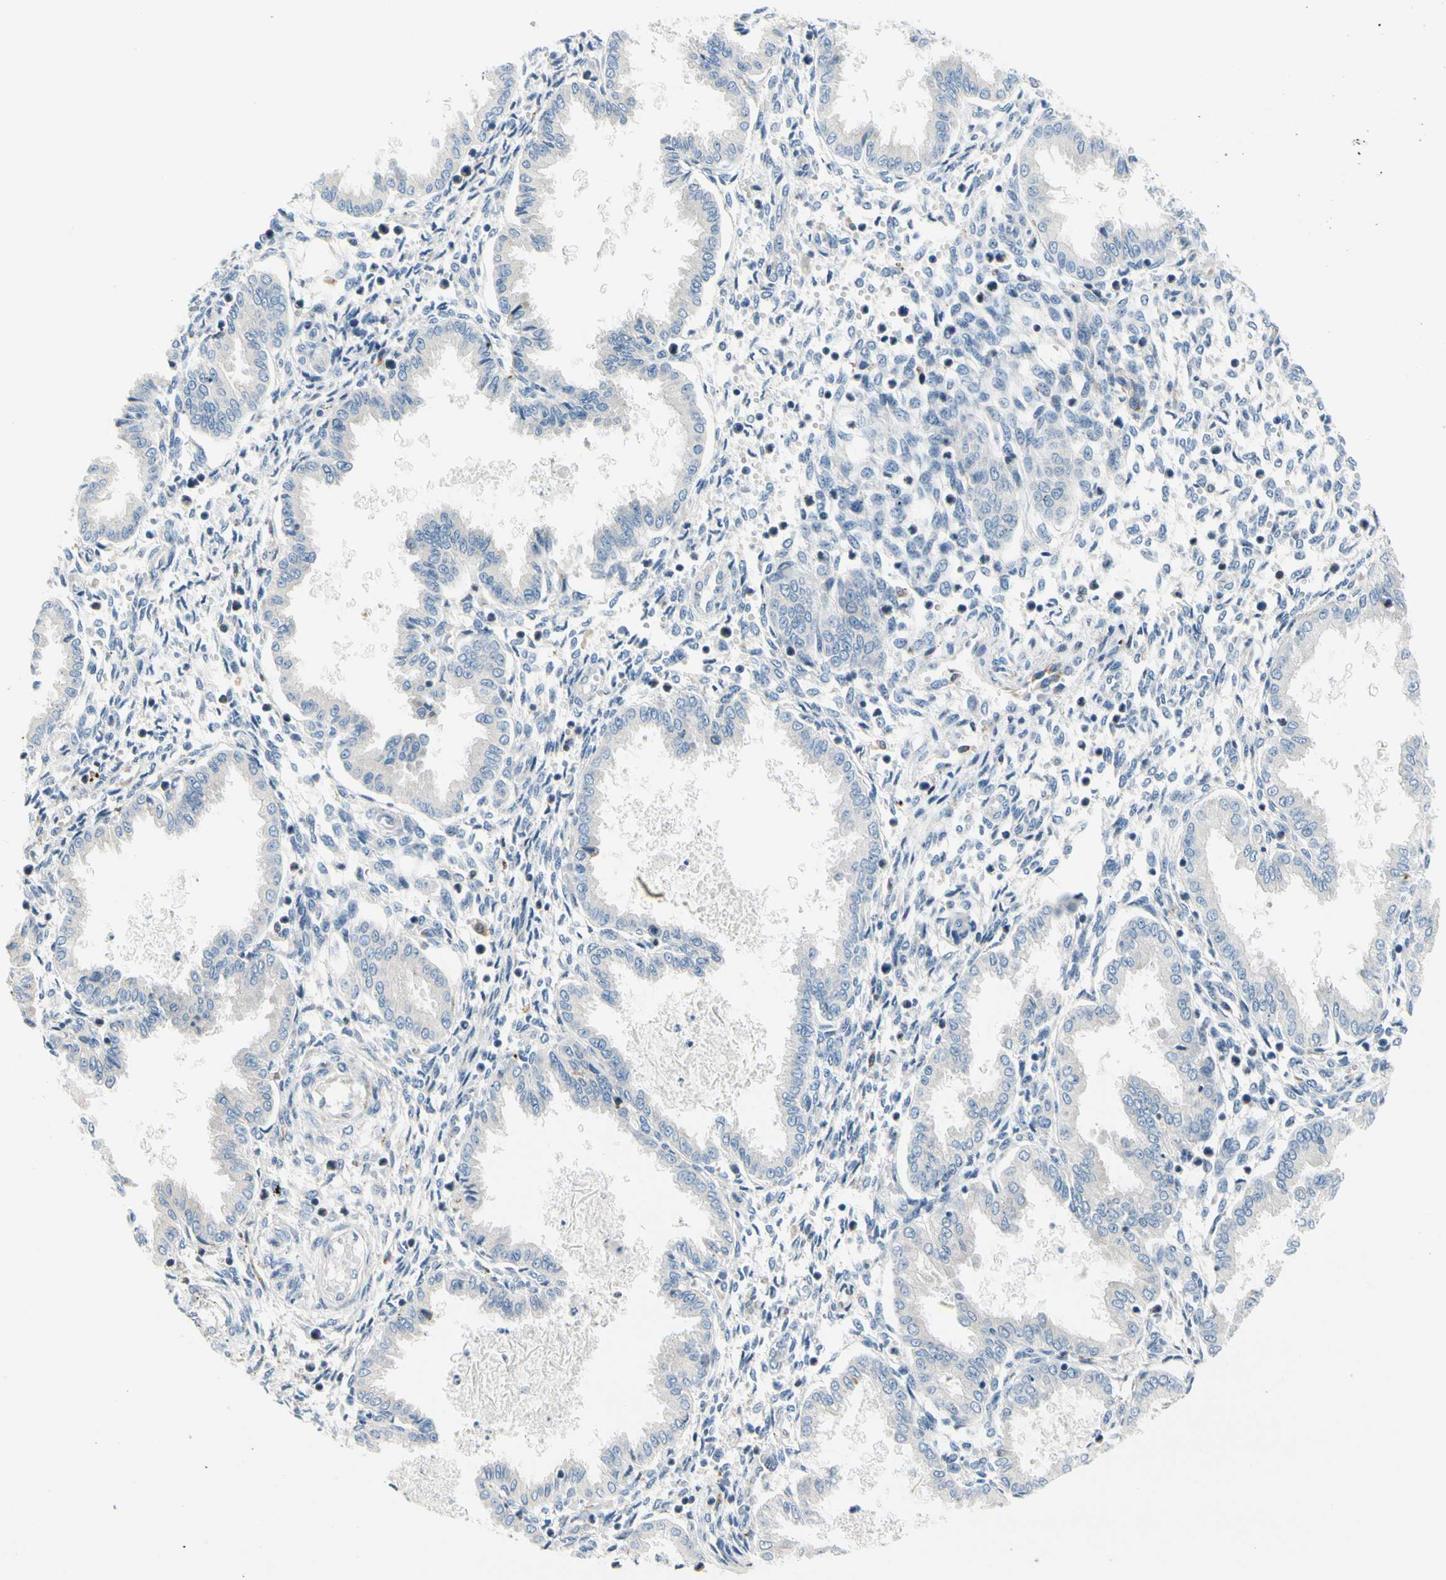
{"staining": {"intensity": "negative", "quantity": "none", "location": "none"}, "tissue": "endometrium", "cell_type": "Cells in endometrial stroma", "image_type": "normal", "snomed": [{"axis": "morphology", "description": "Normal tissue, NOS"}, {"axis": "topography", "description": "Endometrium"}], "caption": "High power microscopy photomicrograph of an immunohistochemistry (IHC) micrograph of unremarkable endometrium, revealing no significant expression in cells in endometrial stroma. (Stains: DAB (3,3'-diaminobenzidine) IHC with hematoxylin counter stain, Microscopy: brightfield microscopy at high magnification).", "gene": "STXBP1", "patient": {"sex": "female", "age": 33}}